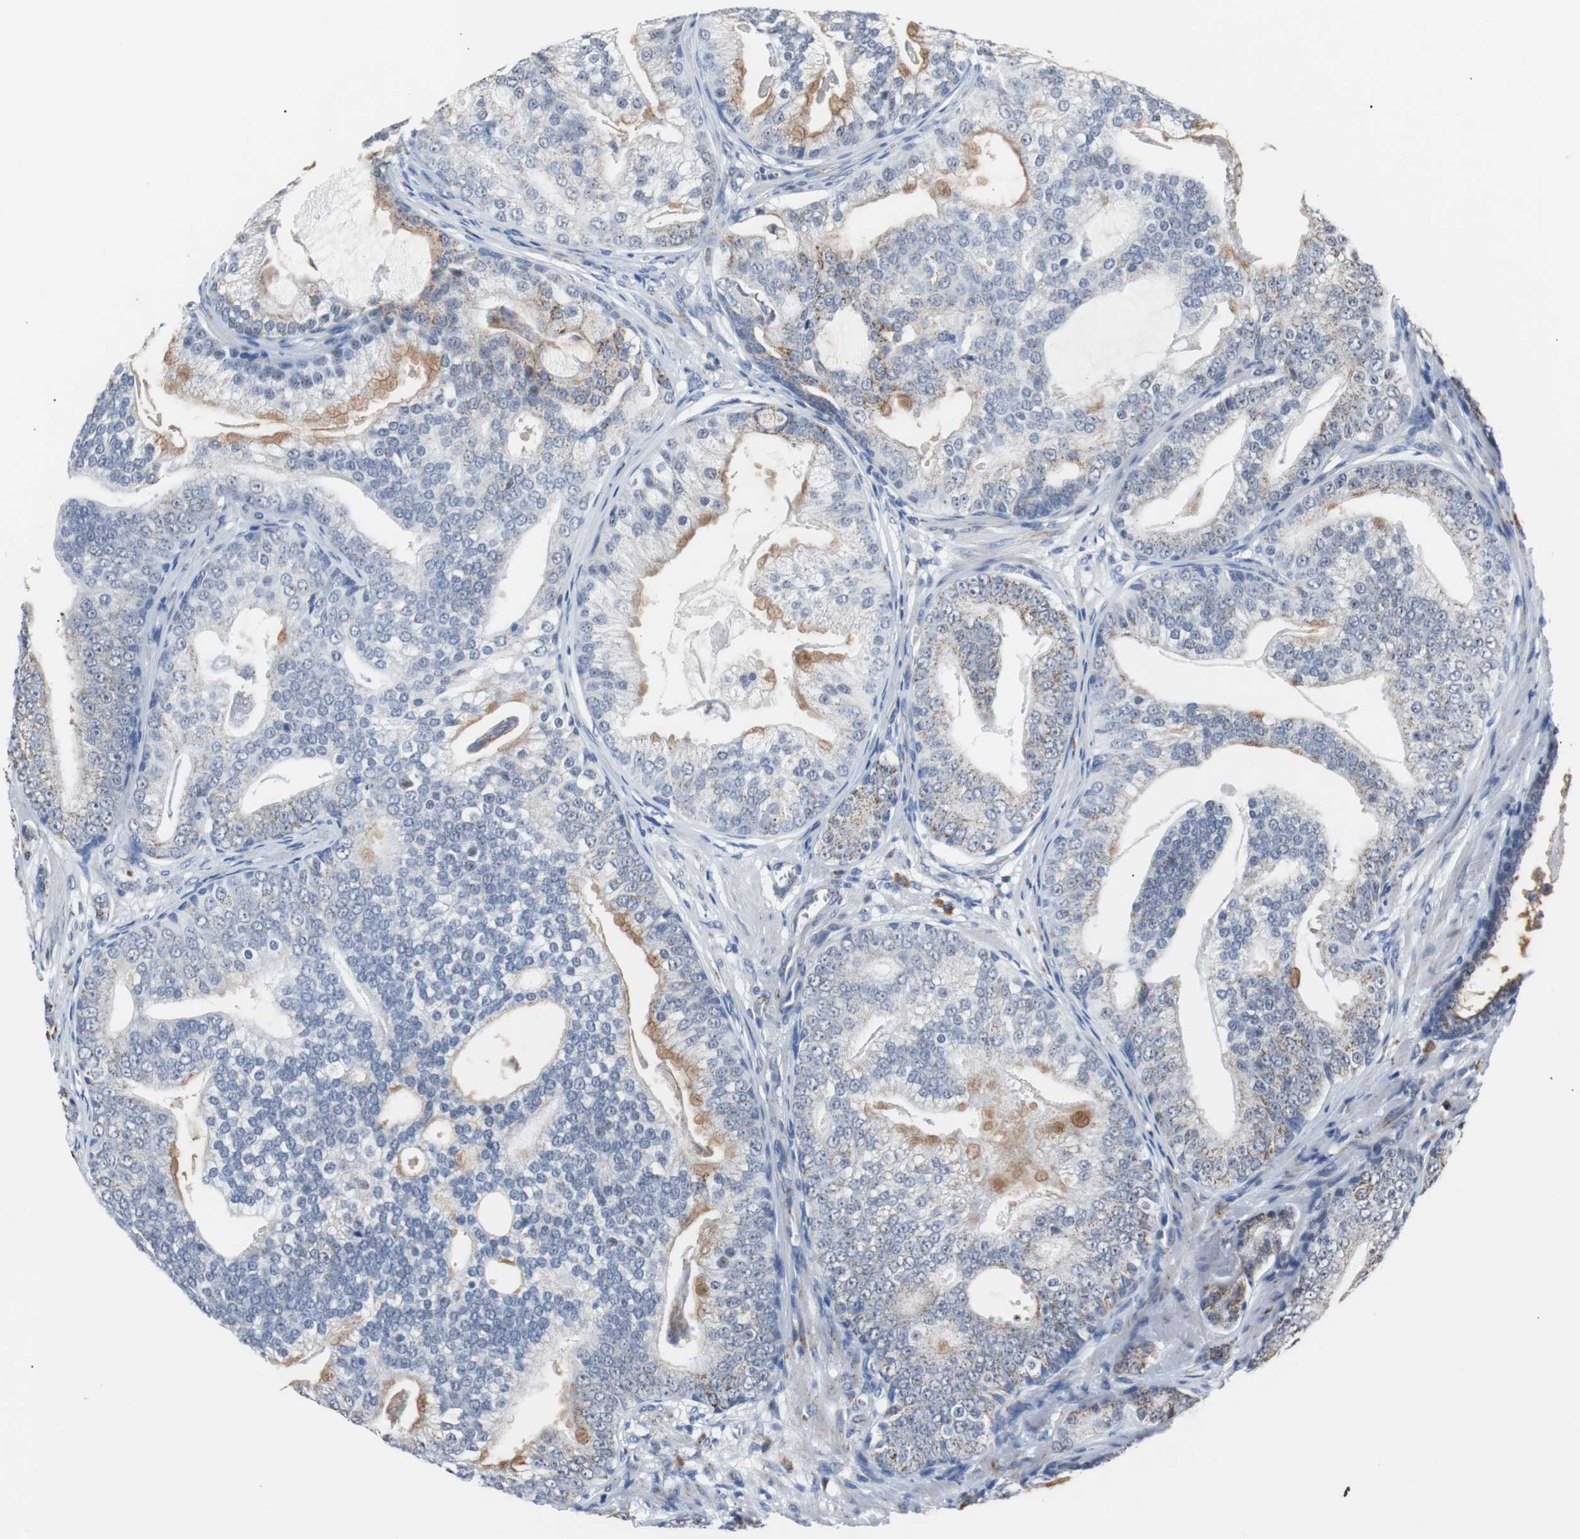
{"staining": {"intensity": "moderate", "quantity": "25%-75%", "location": "cytoplasmic/membranous"}, "tissue": "prostate cancer", "cell_type": "Tumor cells", "image_type": "cancer", "snomed": [{"axis": "morphology", "description": "Adenocarcinoma, Low grade"}, {"axis": "topography", "description": "Prostate"}], "caption": "Low-grade adenocarcinoma (prostate) tissue reveals moderate cytoplasmic/membranous positivity in approximately 25%-75% of tumor cells The staining was performed using DAB (3,3'-diaminobenzidine), with brown indicating positive protein expression. Nuclei are stained blue with hematoxylin.", "gene": "PITRM1", "patient": {"sex": "male", "age": 58}}